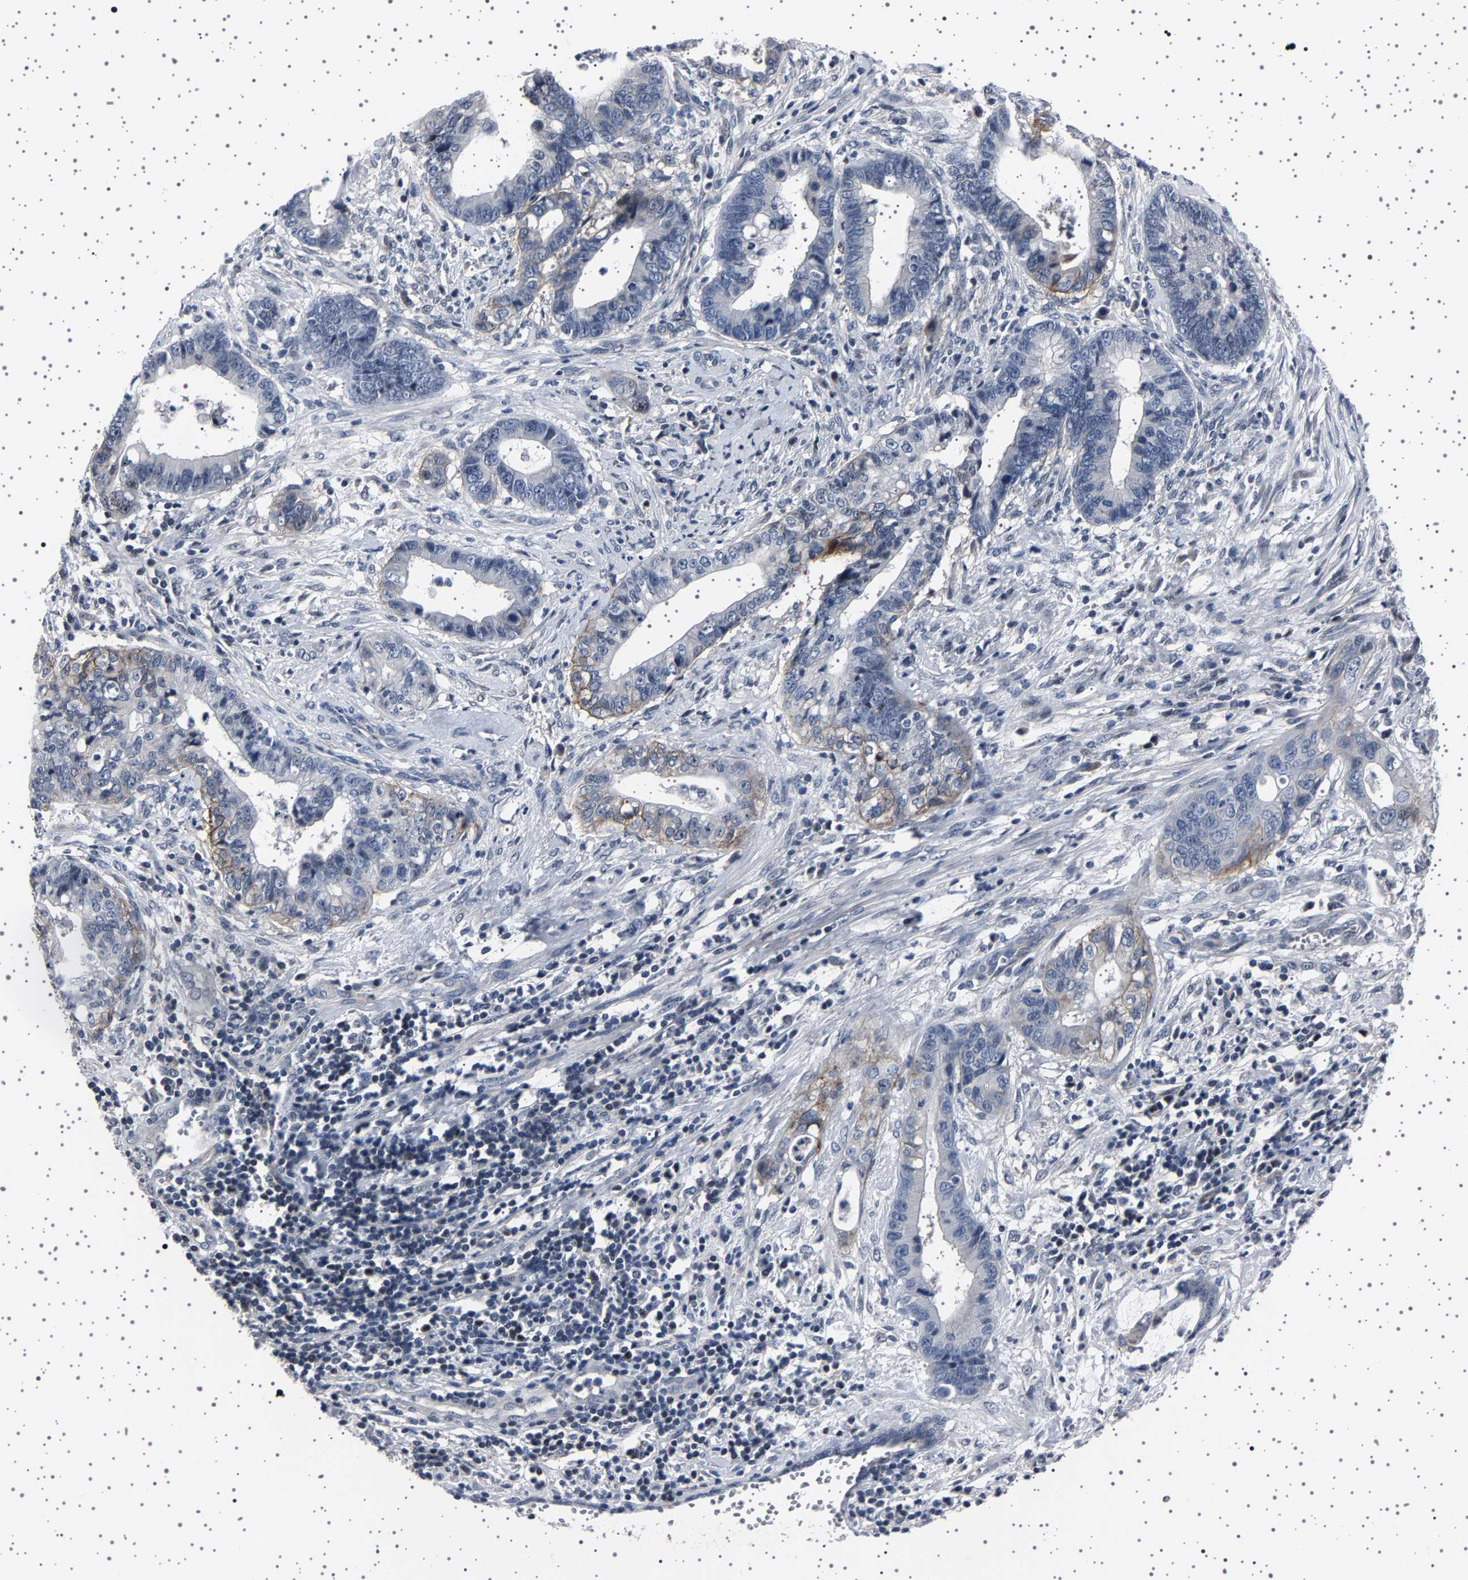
{"staining": {"intensity": "negative", "quantity": "none", "location": "none"}, "tissue": "cervical cancer", "cell_type": "Tumor cells", "image_type": "cancer", "snomed": [{"axis": "morphology", "description": "Adenocarcinoma, NOS"}, {"axis": "topography", "description": "Cervix"}], "caption": "Immunohistochemistry (IHC) histopathology image of adenocarcinoma (cervical) stained for a protein (brown), which demonstrates no positivity in tumor cells.", "gene": "PAK5", "patient": {"sex": "female", "age": 44}}